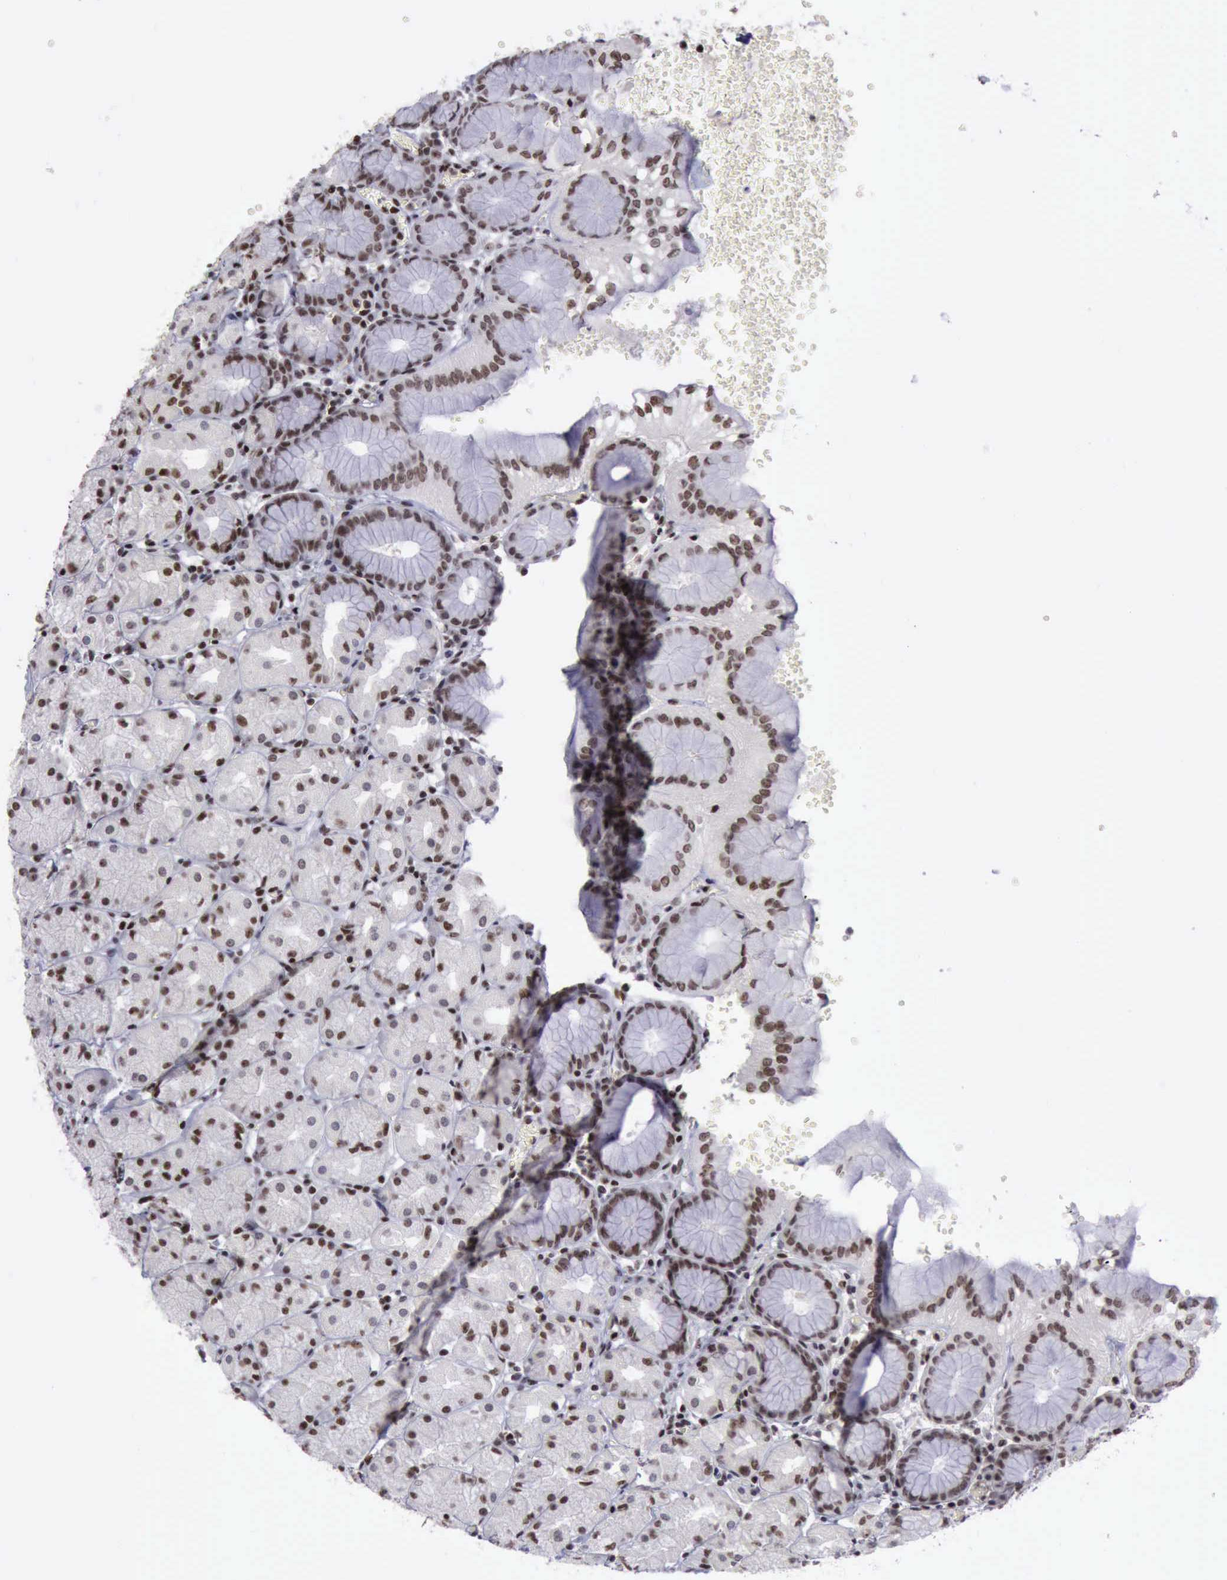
{"staining": {"intensity": "moderate", "quantity": "25%-75%", "location": "nuclear"}, "tissue": "stomach", "cell_type": "Glandular cells", "image_type": "normal", "snomed": [{"axis": "morphology", "description": "Normal tissue, NOS"}, {"axis": "topography", "description": "Stomach, upper"}, {"axis": "topography", "description": "Stomach"}], "caption": "Stomach stained for a protein (brown) exhibits moderate nuclear positive staining in approximately 25%-75% of glandular cells.", "gene": "YY1", "patient": {"sex": "male", "age": 76}}